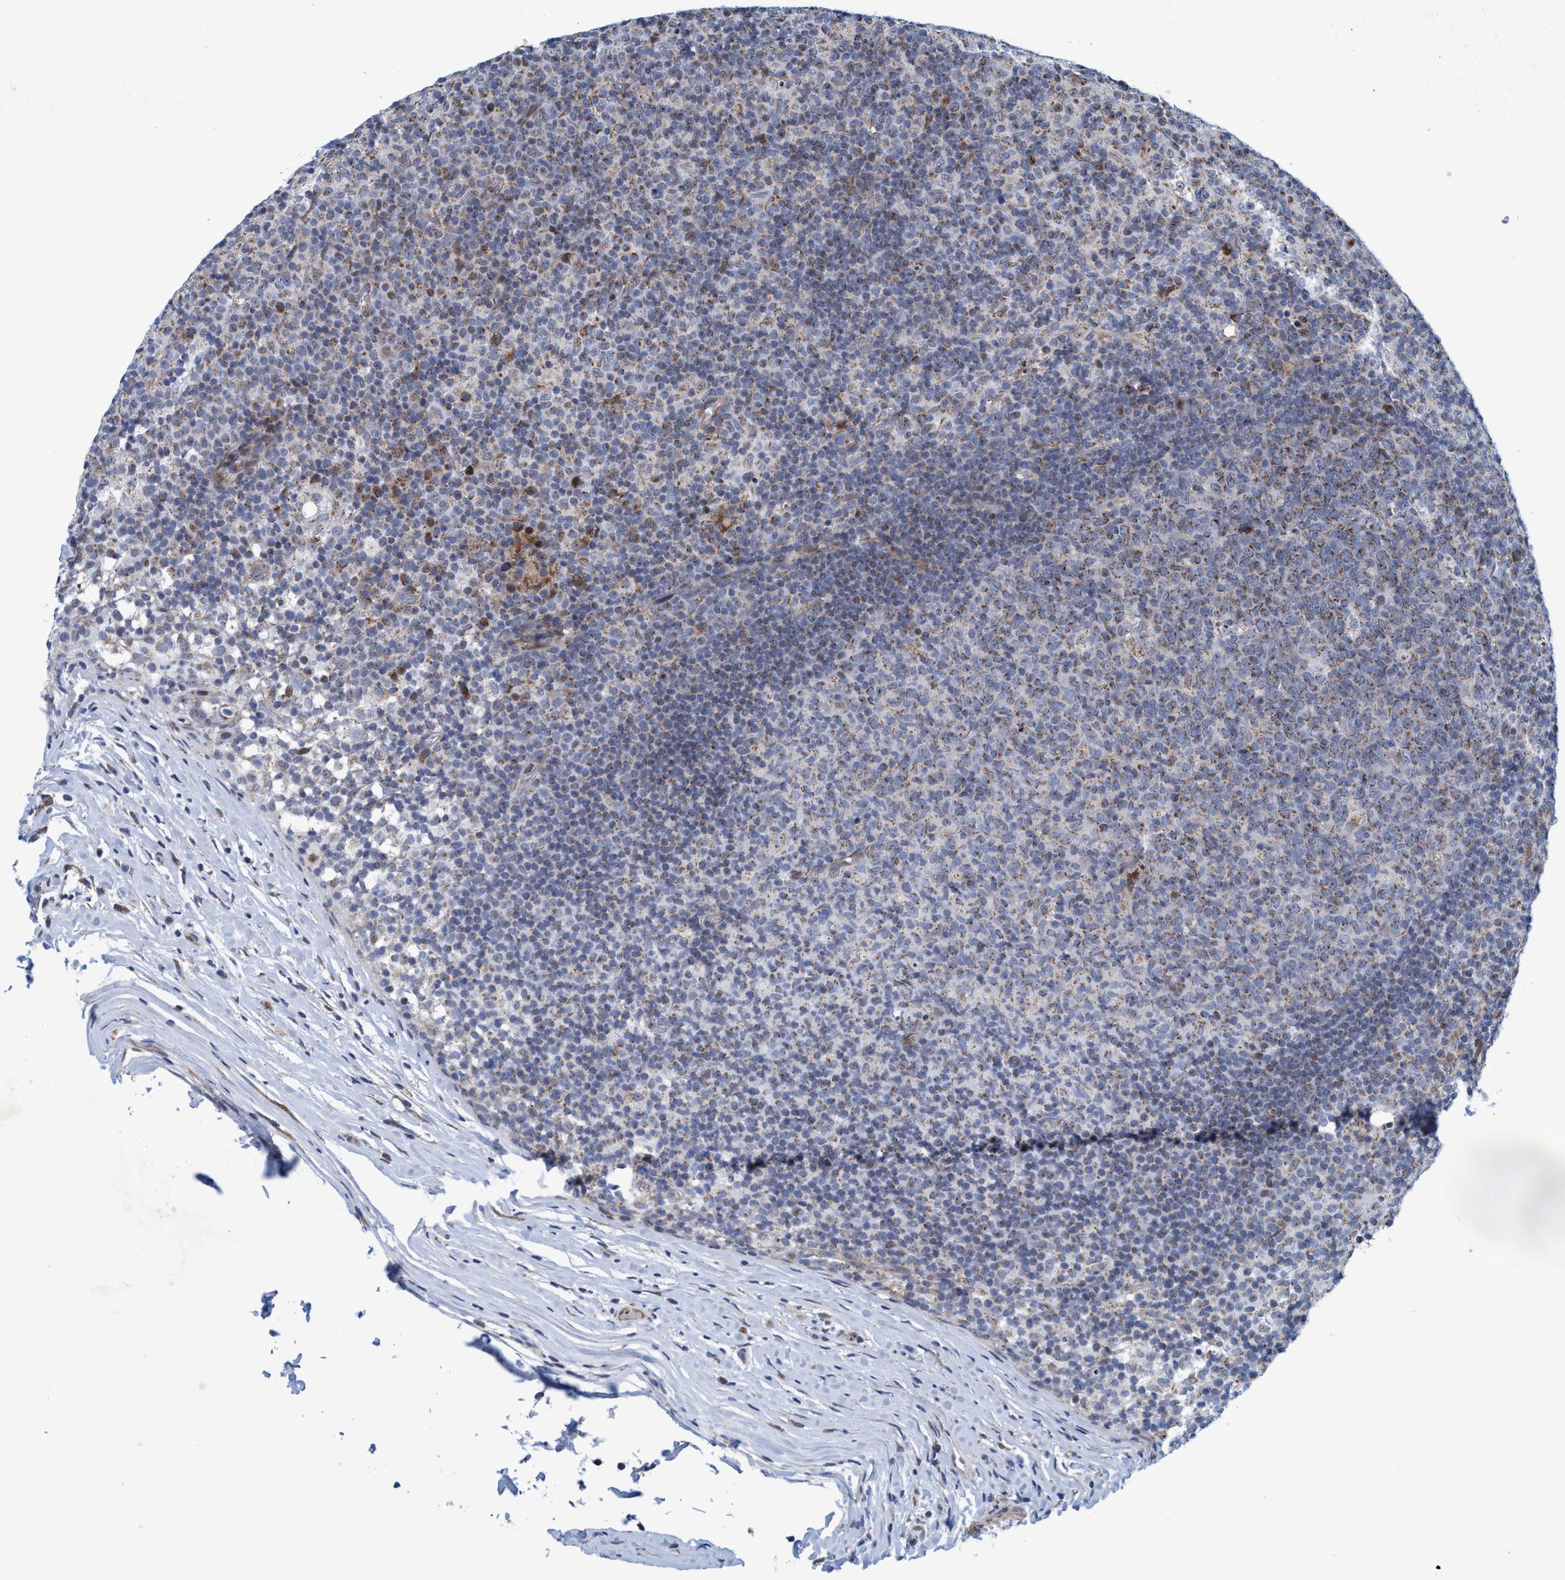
{"staining": {"intensity": "weak", "quantity": "25%-75%", "location": "cytoplasmic/membranous"}, "tissue": "lymph node", "cell_type": "Germinal center cells", "image_type": "normal", "snomed": [{"axis": "morphology", "description": "Normal tissue, NOS"}, {"axis": "morphology", "description": "Inflammation, NOS"}, {"axis": "topography", "description": "Lymph node"}], "caption": "Immunohistochemistry staining of benign lymph node, which demonstrates low levels of weak cytoplasmic/membranous expression in about 25%-75% of germinal center cells indicating weak cytoplasmic/membranous protein staining. The staining was performed using DAB (3,3'-diaminobenzidine) (brown) for protein detection and nuclei were counterstained in hematoxylin (blue).", "gene": "POLR1F", "patient": {"sex": "male", "age": 55}}